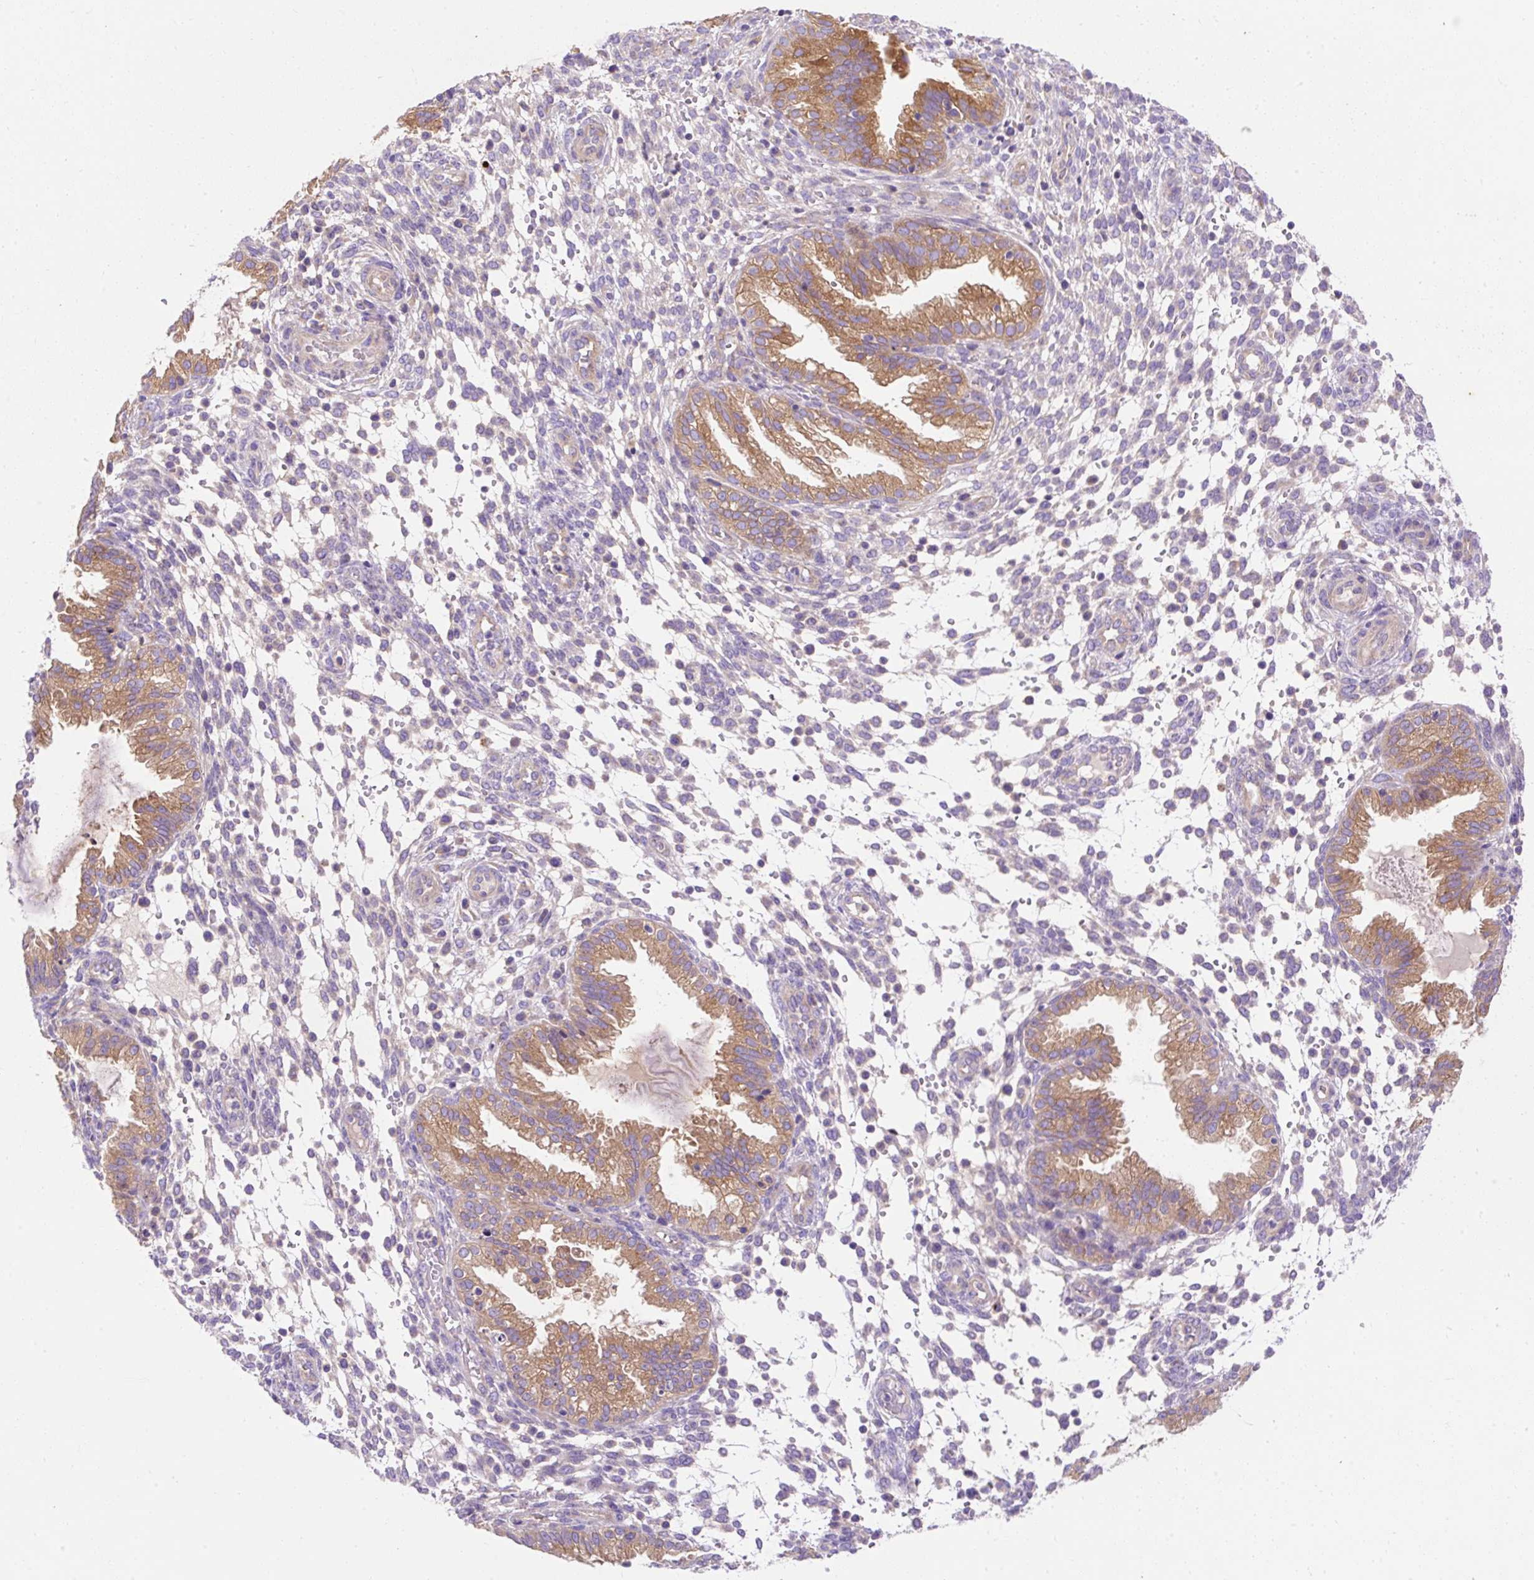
{"staining": {"intensity": "negative", "quantity": "none", "location": "none"}, "tissue": "endometrium", "cell_type": "Cells in endometrial stroma", "image_type": "normal", "snomed": [{"axis": "morphology", "description": "Normal tissue, NOS"}, {"axis": "topography", "description": "Endometrium"}], "caption": "Immunohistochemical staining of benign human endometrium exhibits no significant staining in cells in endometrial stroma. (DAB (3,3'-diaminobenzidine) immunohistochemistry visualized using brightfield microscopy, high magnification).", "gene": "OR4K15", "patient": {"sex": "female", "age": 33}}